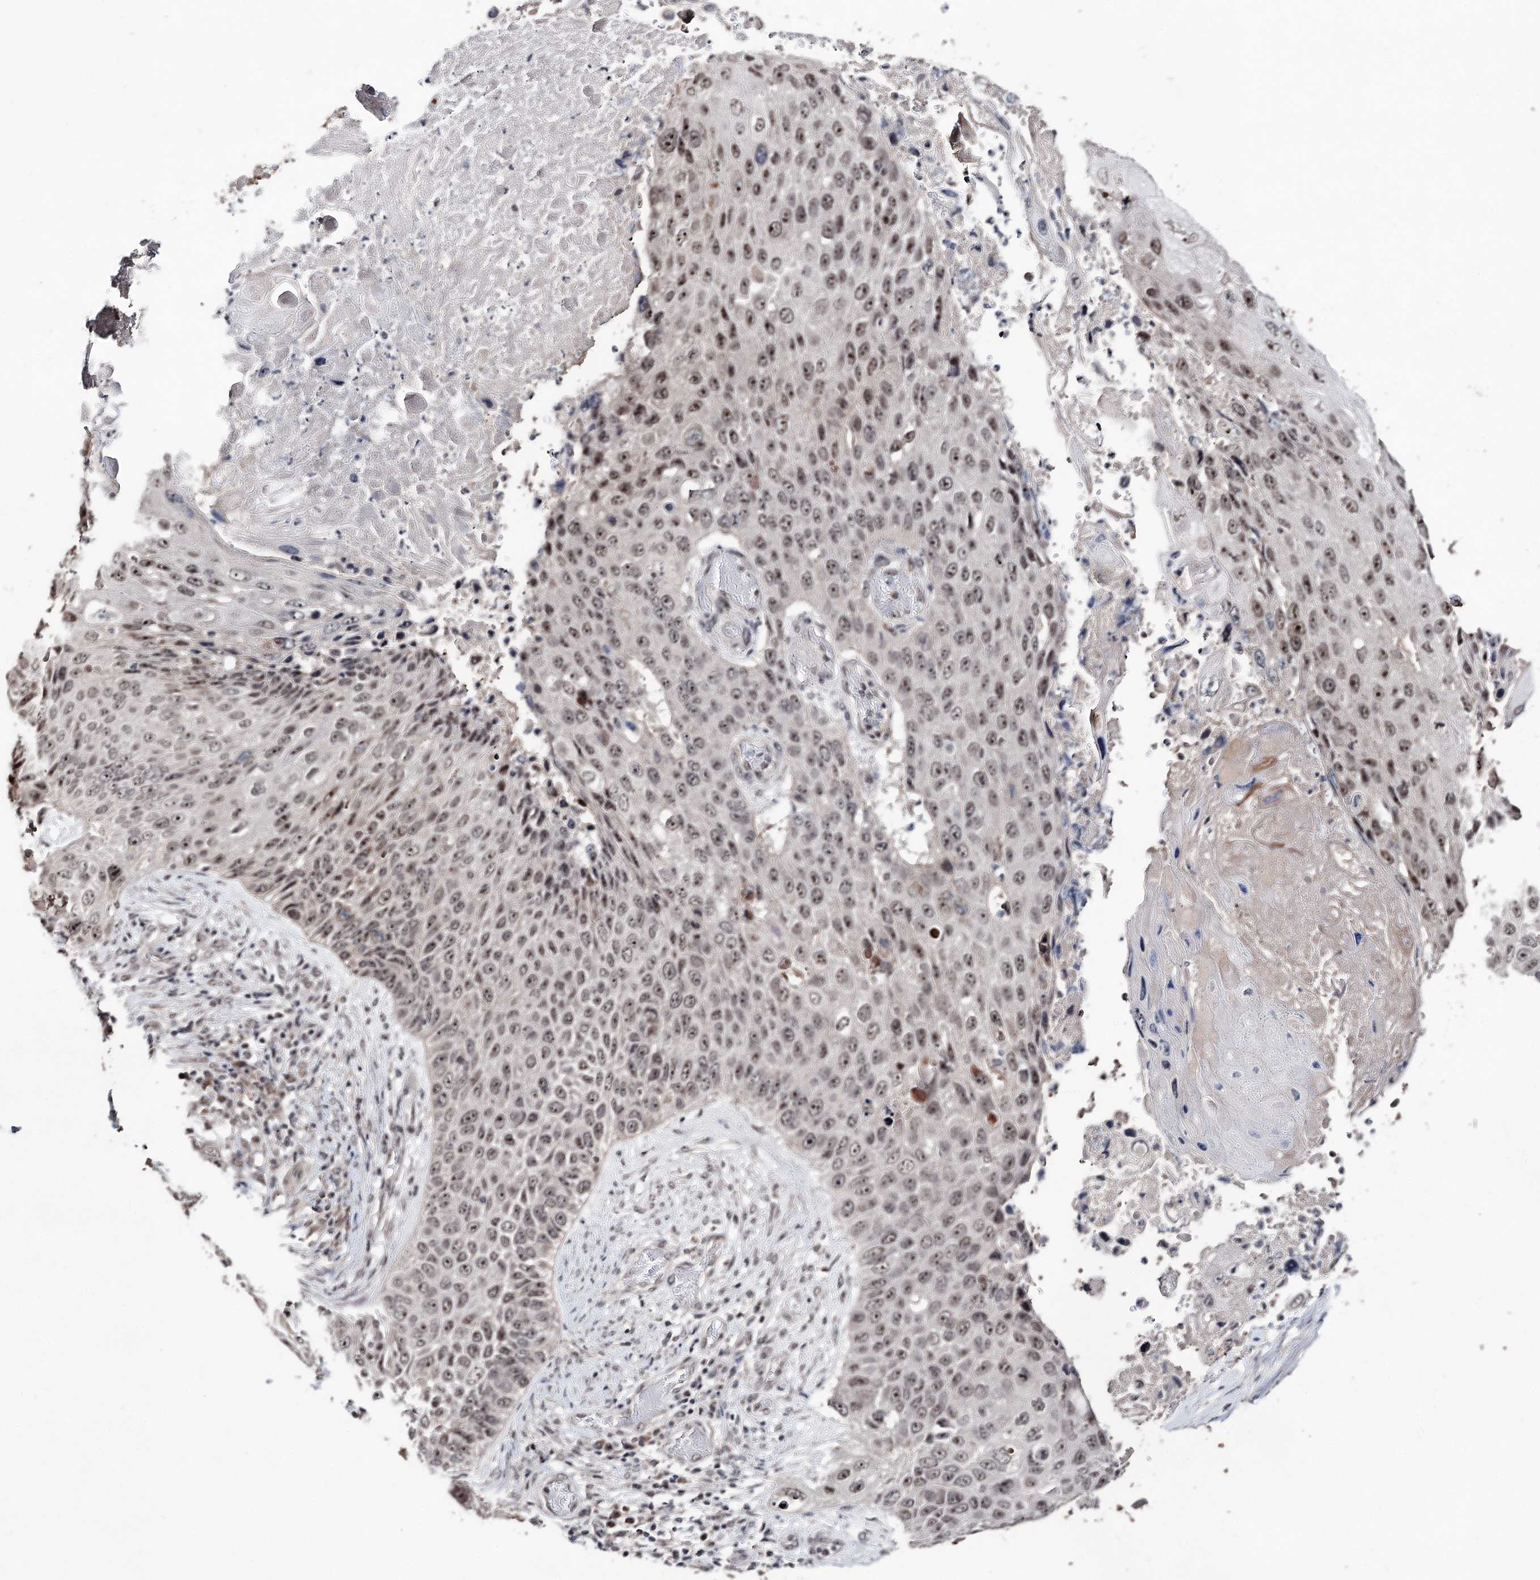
{"staining": {"intensity": "moderate", "quantity": ">75%", "location": "nuclear"}, "tissue": "lung cancer", "cell_type": "Tumor cells", "image_type": "cancer", "snomed": [{"axis": "morphology", "description": "Squamous cell carcinoma, NOS"}, {"axis": "topography", "description": "Lung"}], "caption": "Immunohistochemical staining of human squamous cell carcinoma (lung) demonstrates moderate nuclear protein positivity in about >75% of tumor cells. (brown staining indicates protein expression, while blue staining denotes nuclei).", "gene": "VGLL4", "patient": {"sex": "male", "age": 61}}